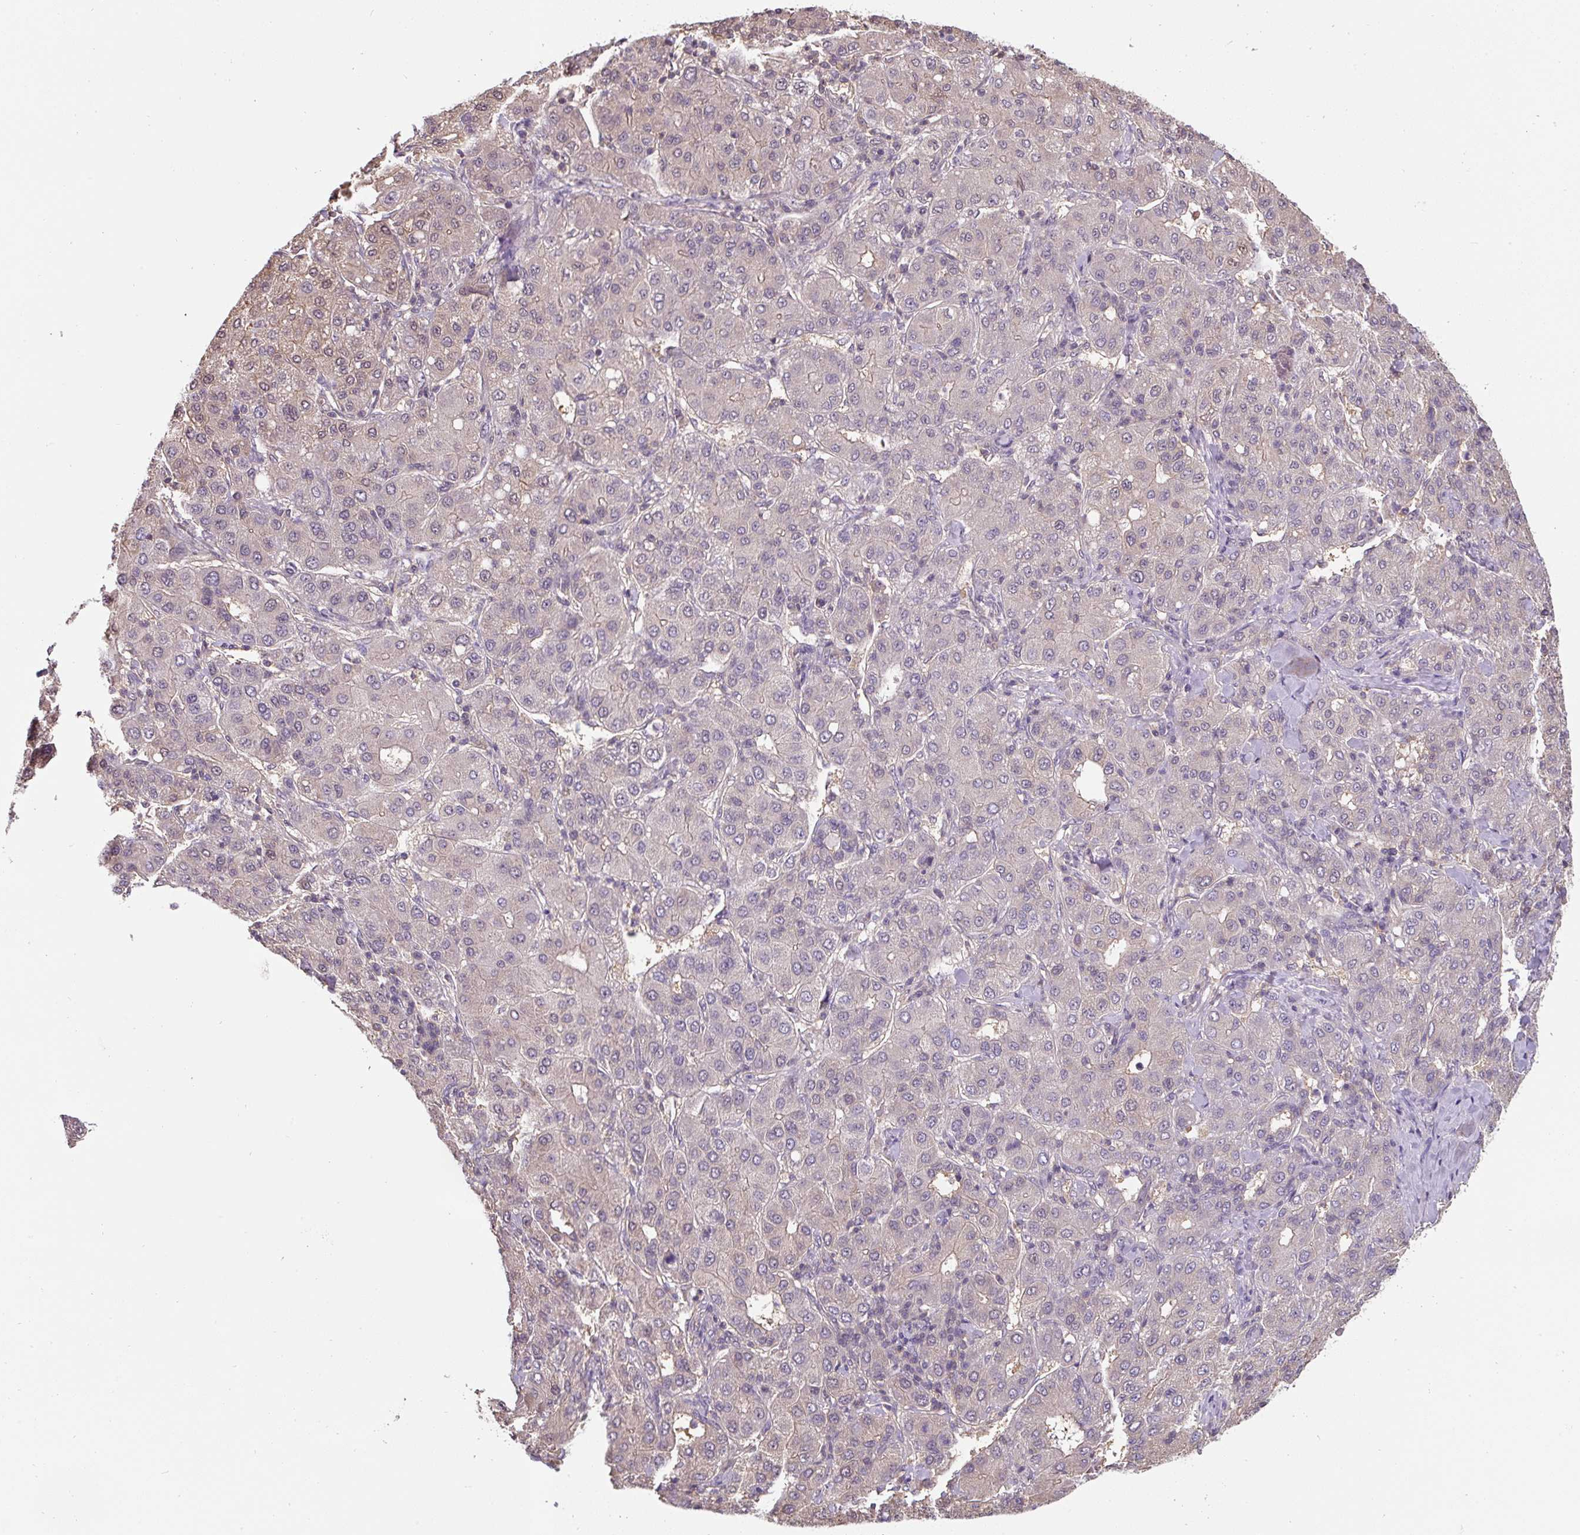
{"staining": {"intensity": "weak", "quantity": "<25%", "location": "nuclear"}, "tissue": "liver cancer", "cell_type": "Tumor cells", "image_type": "cancer", "snomed": [{"axis": "morphology", "description": "Carcinoma, Hepatocellular, NOS"}, {"axis": "topography", "description": "Liver"}], "caption": "Immunohistochemistry (IHC) of liver cancer (hepatocellular carcinoma) reveals no staining in tumor cells.", "gene": "ST13", "patient": {"sex": "male", "age": 65}}